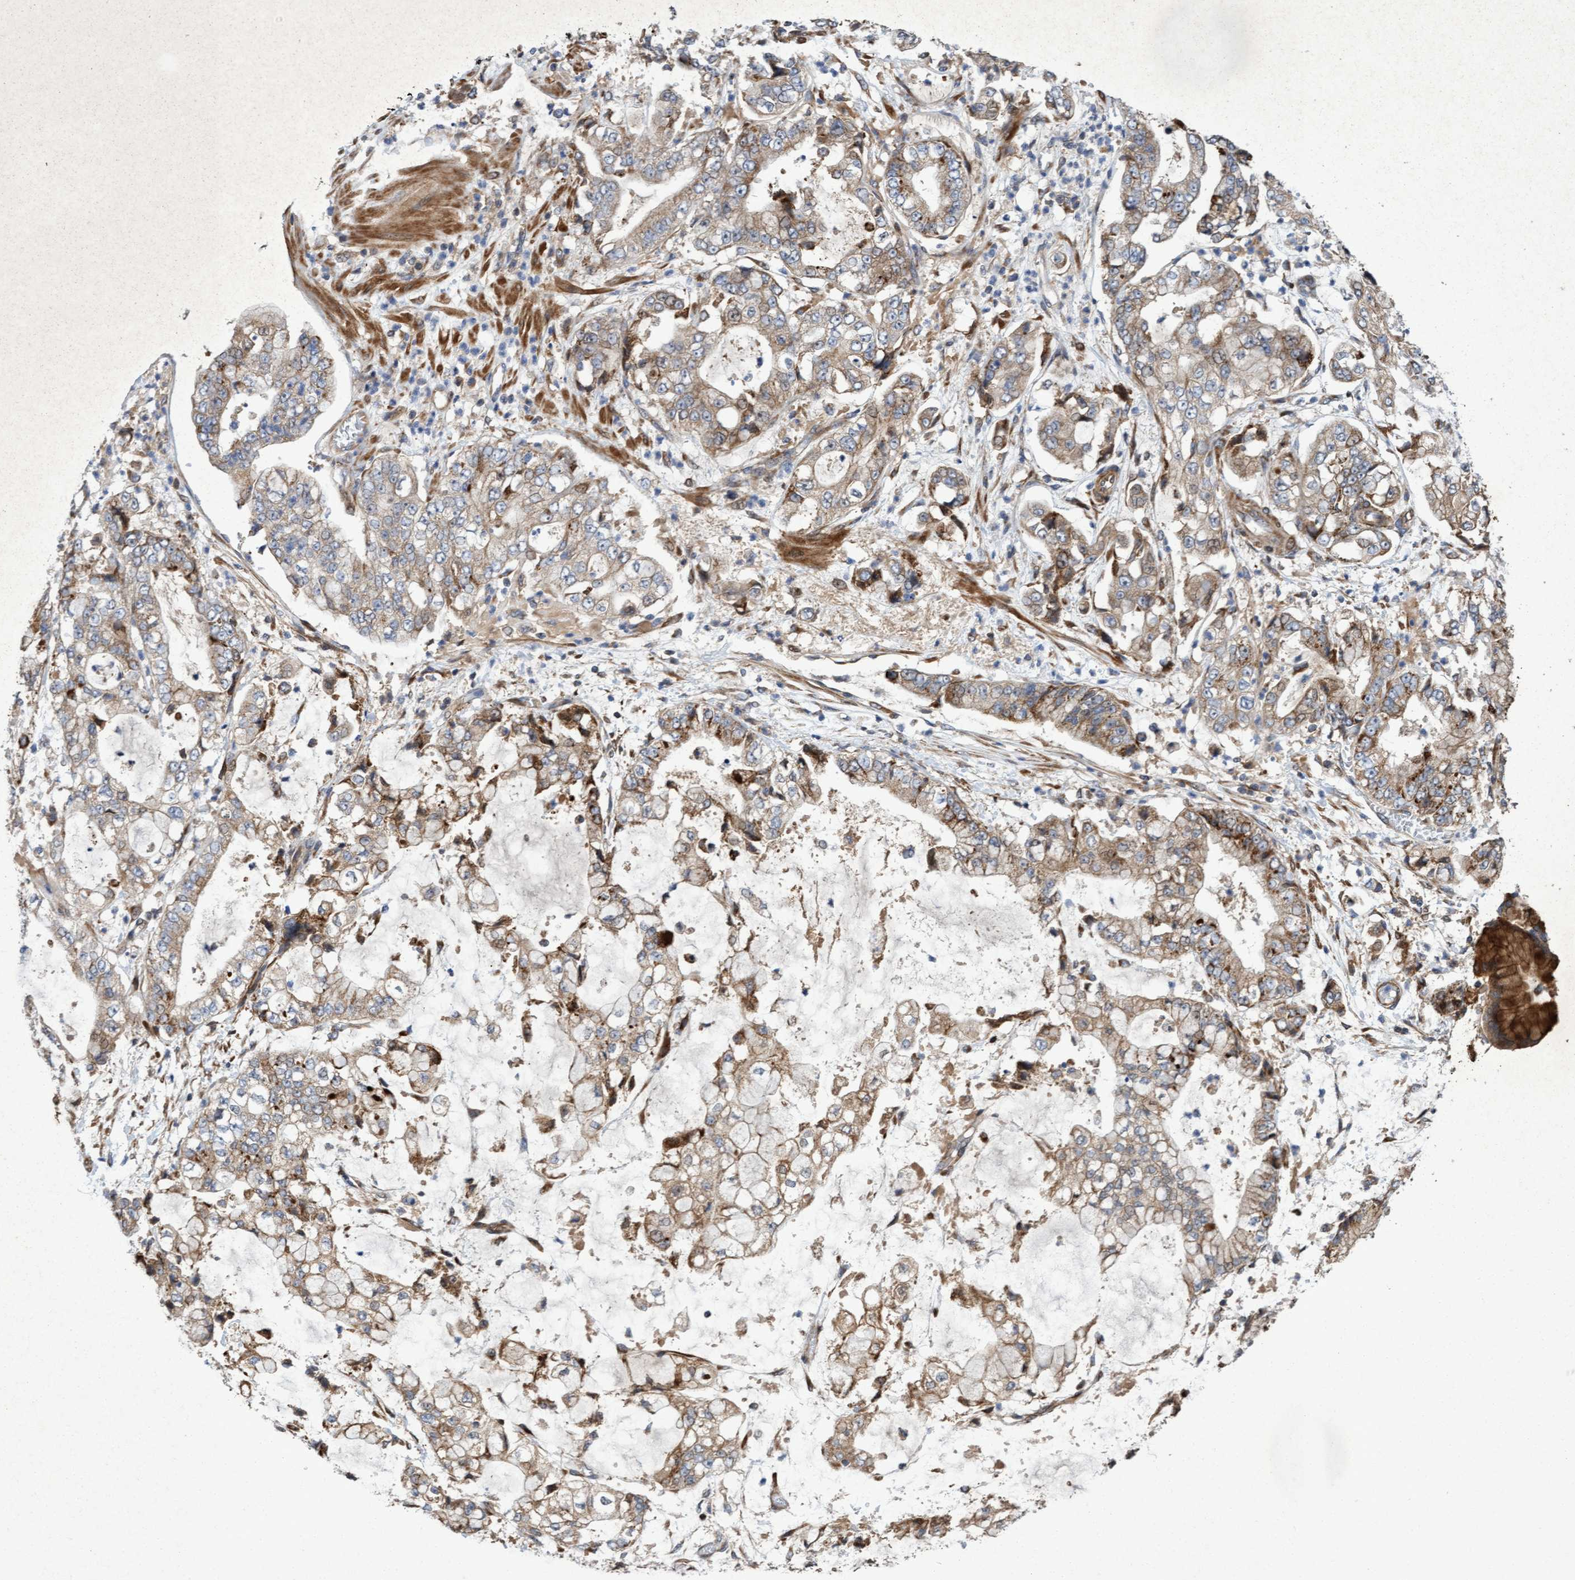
{"staining": {"intensity": "moderate", "quantity": ">75%", "location": "cytoplasmic/membranous"}, "tissue": "stomach cancer", "cell_type": "Tumor cells", "image_type": "cancer", "snomed": [{"axis": "morphology", "description": "Adenocarcinoma, NOS"}, {"axis": "topography", "description": "Stomach"}], "caption": "The immunohistochemical stain labels moderate cytoplasmic/membranous expression in tumor cells of stomach adenocarcinoma tissue.", "gene": "ELP5", "patient": {"sex": "male", "age": 76}}